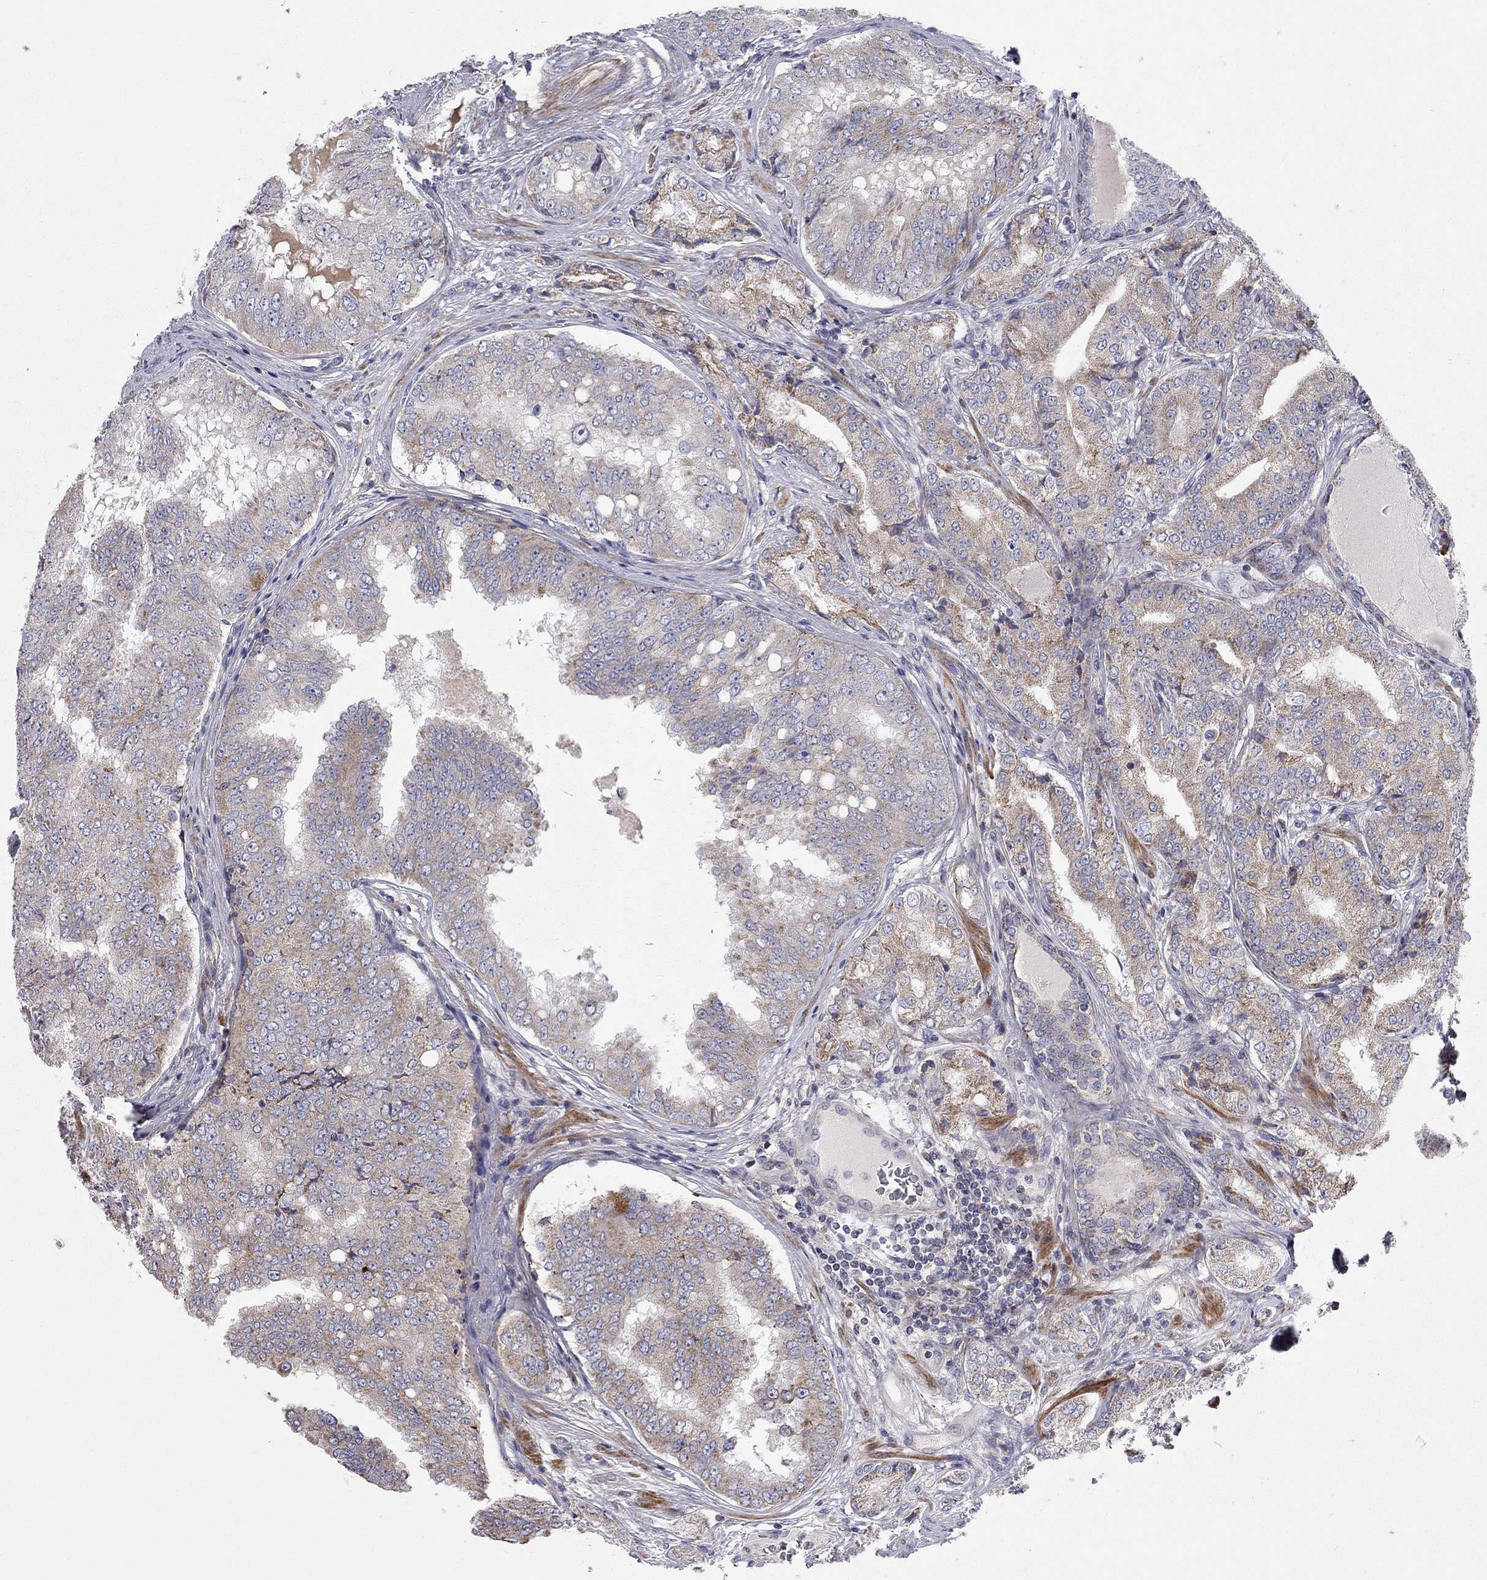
{"staining": {"intensity": "weak", "quantity": ">75%", "location": "cytoplasmic/membranous"}, "tissue": "prostate cancer", "cell_type": "Tumor cells", "image_type": "cancer", "snomed": [{"axis": "morphology", "description": "Adenocarcinoma, NOS"}, {"axis": "topography", "description": "Prostate"}], "caption": "IHC (DAB (3,3'-diaminobenzidine)) staining of human prostate cancer exhibits weak cytoplasmic/membranous protein positivity in about >75% of tumor cells. The protein of interest is stained brown, and the nuclei are stained in blue (DAB IHC with brightfield microscopy, high magnification).", "gene": "KANSL1L", "patient": {"sex": "male", "age": 65}}